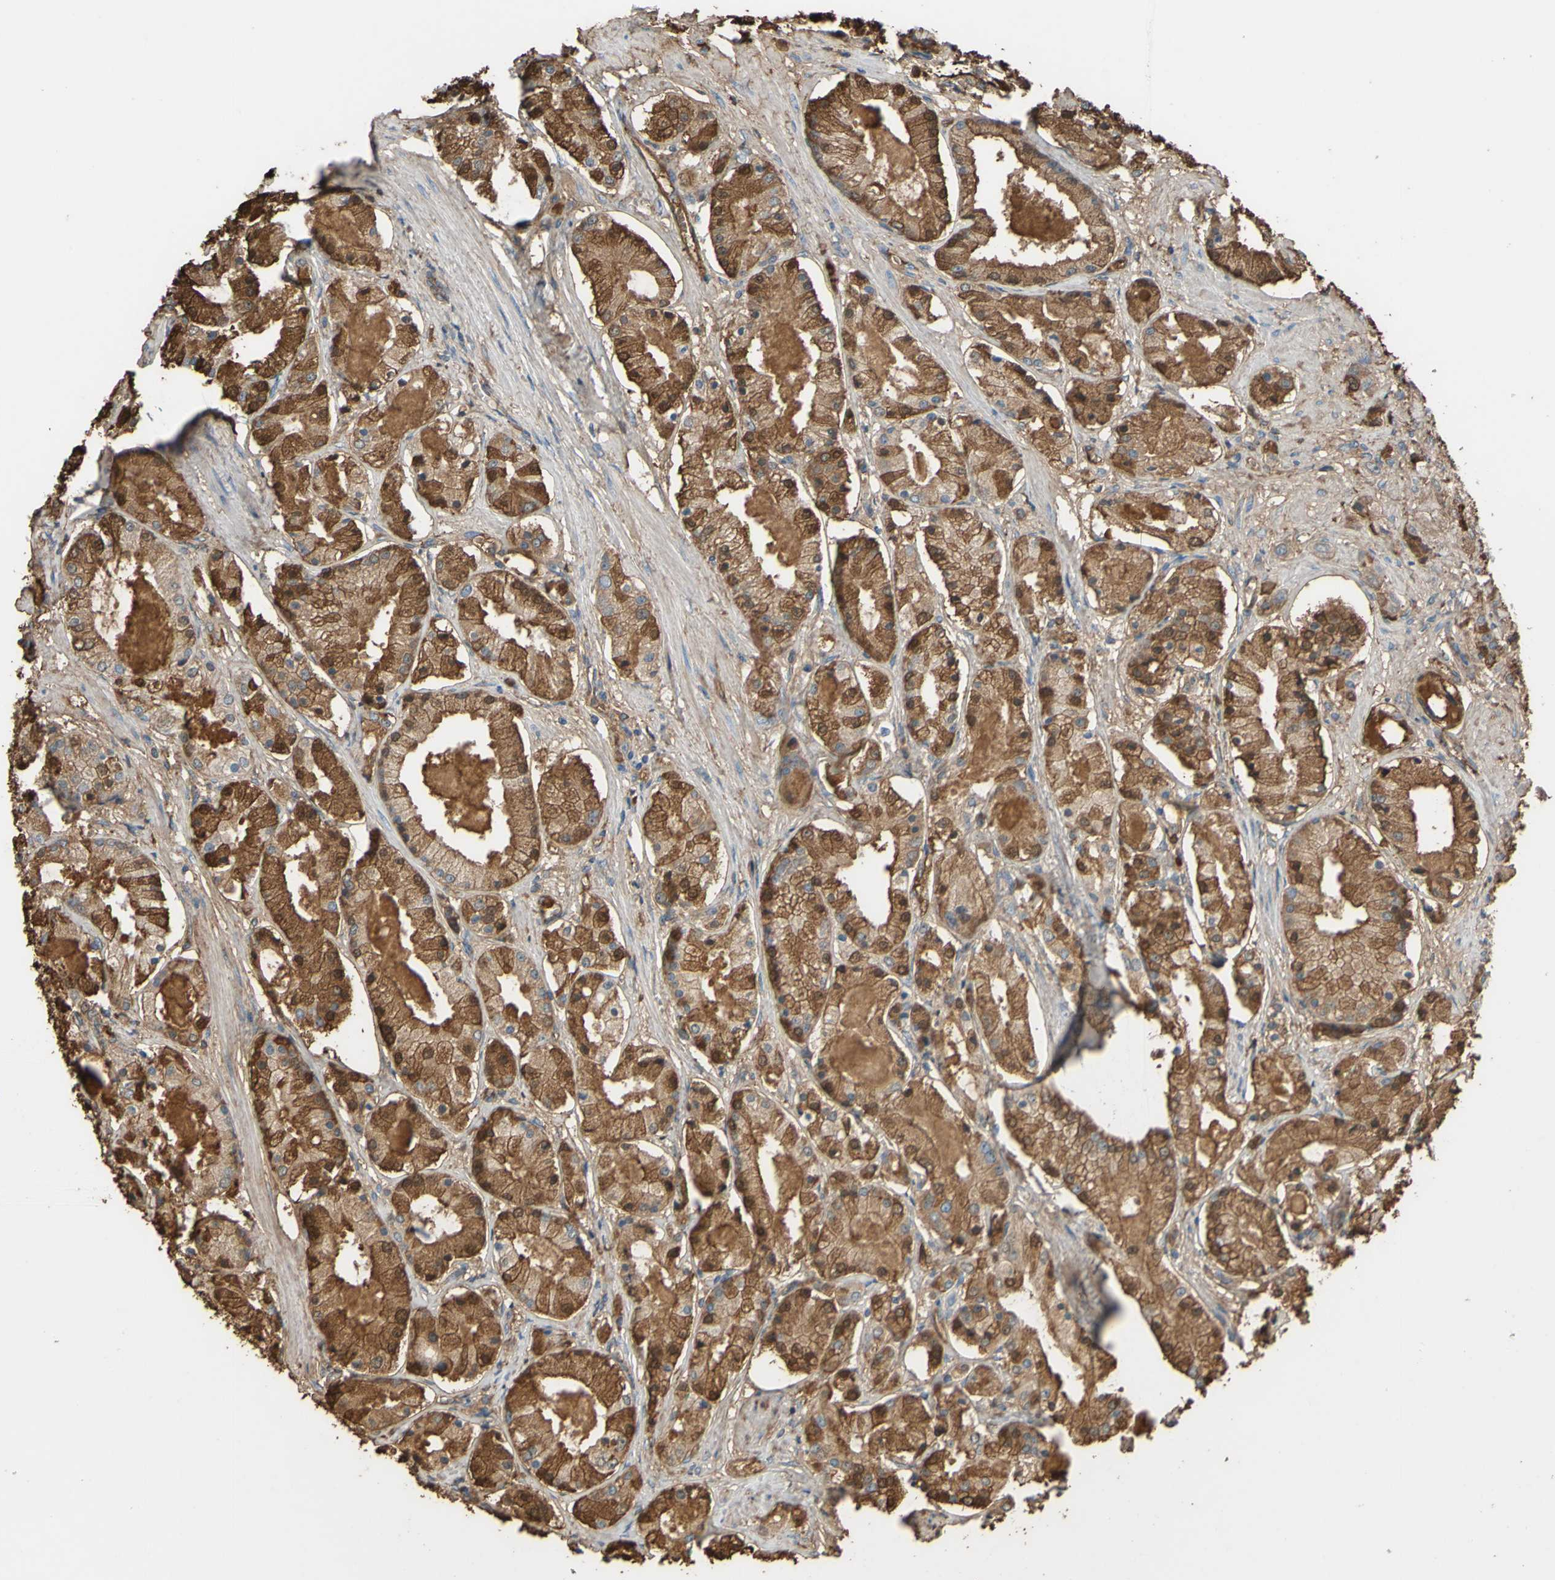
{"staining": {"intensity": "moderate", "quantity": "25%-75%", "location": "cytoplasmic/membranous"}, "tissue": "prostate cancer", "cell_type": "Tumor cells", "image_type": "cancer", "snomed": [{"axis": "morphology", "description": "Adenocarcinoma, High grade"}, {"axis": "topography", "description": "Prostate"}], "caption": "Immunohistochemistry of prostate cancer (high-grade adenocarcinoma) reveals medium levels of moderate cytoplasmic/membranous expression in about 25%-75% of tumor cells. The protein of interest is stained brown, and the nuclei are stained in blue (DAB IHC with brightfield microscopy, high magnification).", "gene": "PTGDS", "patient": {"sex": "male", "age": 66}}